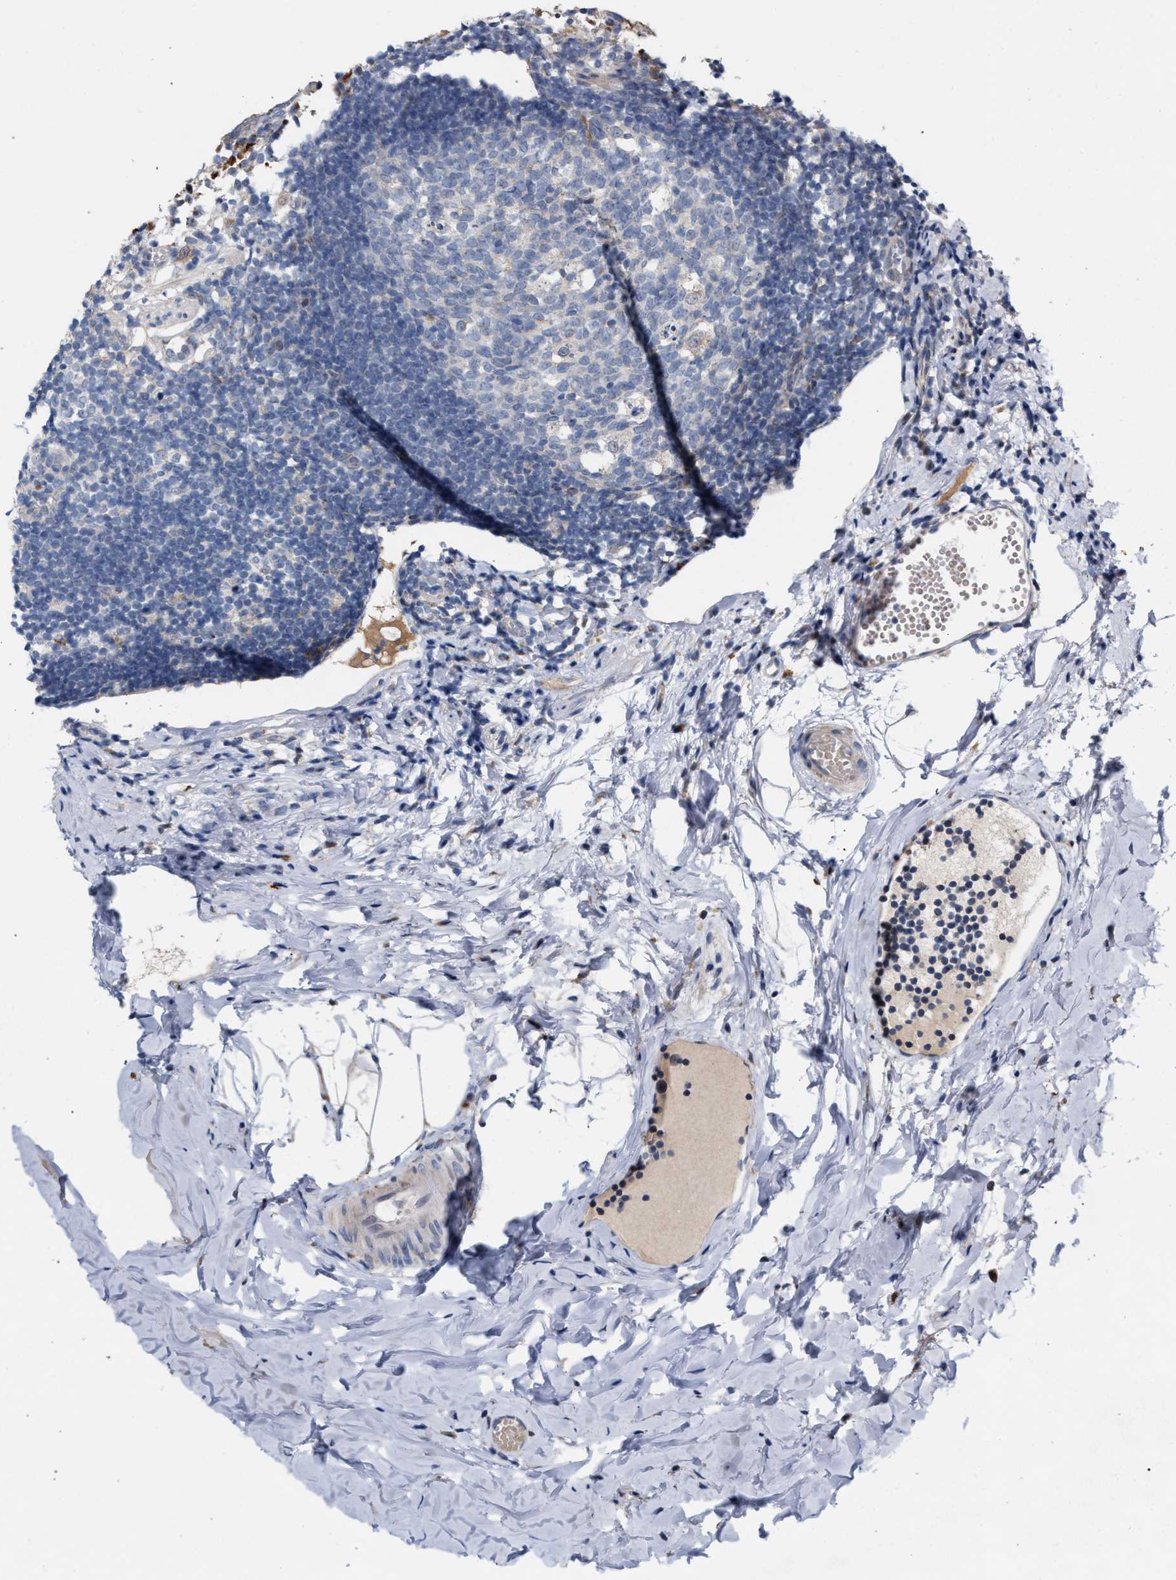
{"staining": {"intensity": "weak", "quantity": ">75%", "location": "cytoplasmic/membranous"}, "tissue": "appendix", "cell_type": "Glandular cells", "image_type": "normal", "snomed": [{"axis": "morphology", "description": "Normal tissue, NOS"}, {"axis": "topography", "description": "Appendix"}], "caption": "Appendix stained with DAB IHC shows low levels of weak cytoplasmic/membranous positivity in approximately >75% of glandular cells. The staining was performed using DAB (3,3'-diaminobenzidine) to visualize the protein expression in brown, while the nuclei were stained in blue with hematoxylin (Magnification: 20x).", "gene": "RNF135", "patient": {"sex": "female", "age": 20}}